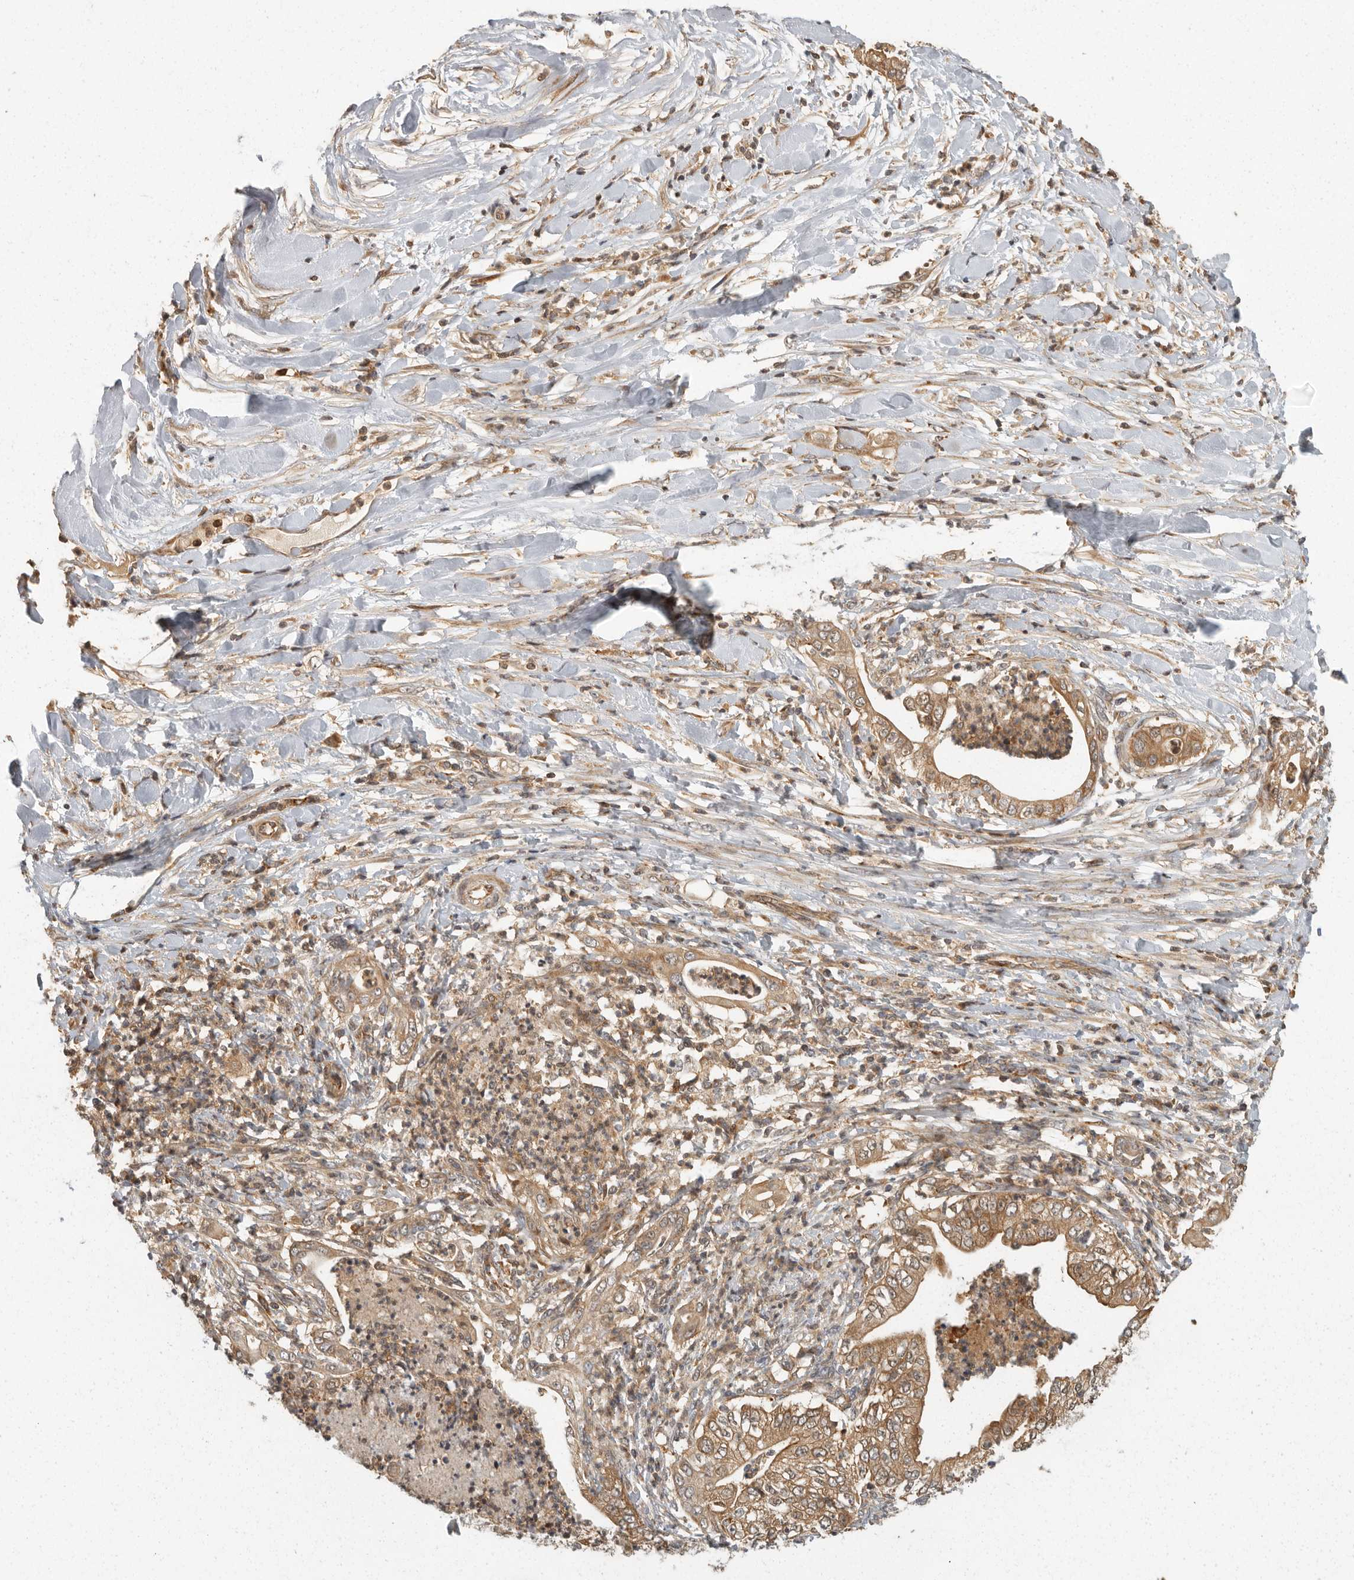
{"staining": {"intensity": "moderate", "quantity": ">75%", "location": "cytoplasmic/membranous"}, "tissue": "pancreatic cancer", "cell_type": "Tumor cells", "image_type": "cancer", "snomed": [{"axis": "morphology", "description": "Adenocarcinoma, NOS"}, {"axis": "topography", "description": "Pancreas"}], "caption": "Immunohistochemistry (IHC) micrograph of neoplastic tissue: human pancreatic cancer (adenocarcinoma) stained using IHC demonstrates medium levels of moderate protein expression localized specifically in the cytoplasmic/membranous of tumor cells, appearing as a cytoplasmic/membranous brown color.", "gene": "SWT1", "patient": {"sex": "female", "age": 78}}